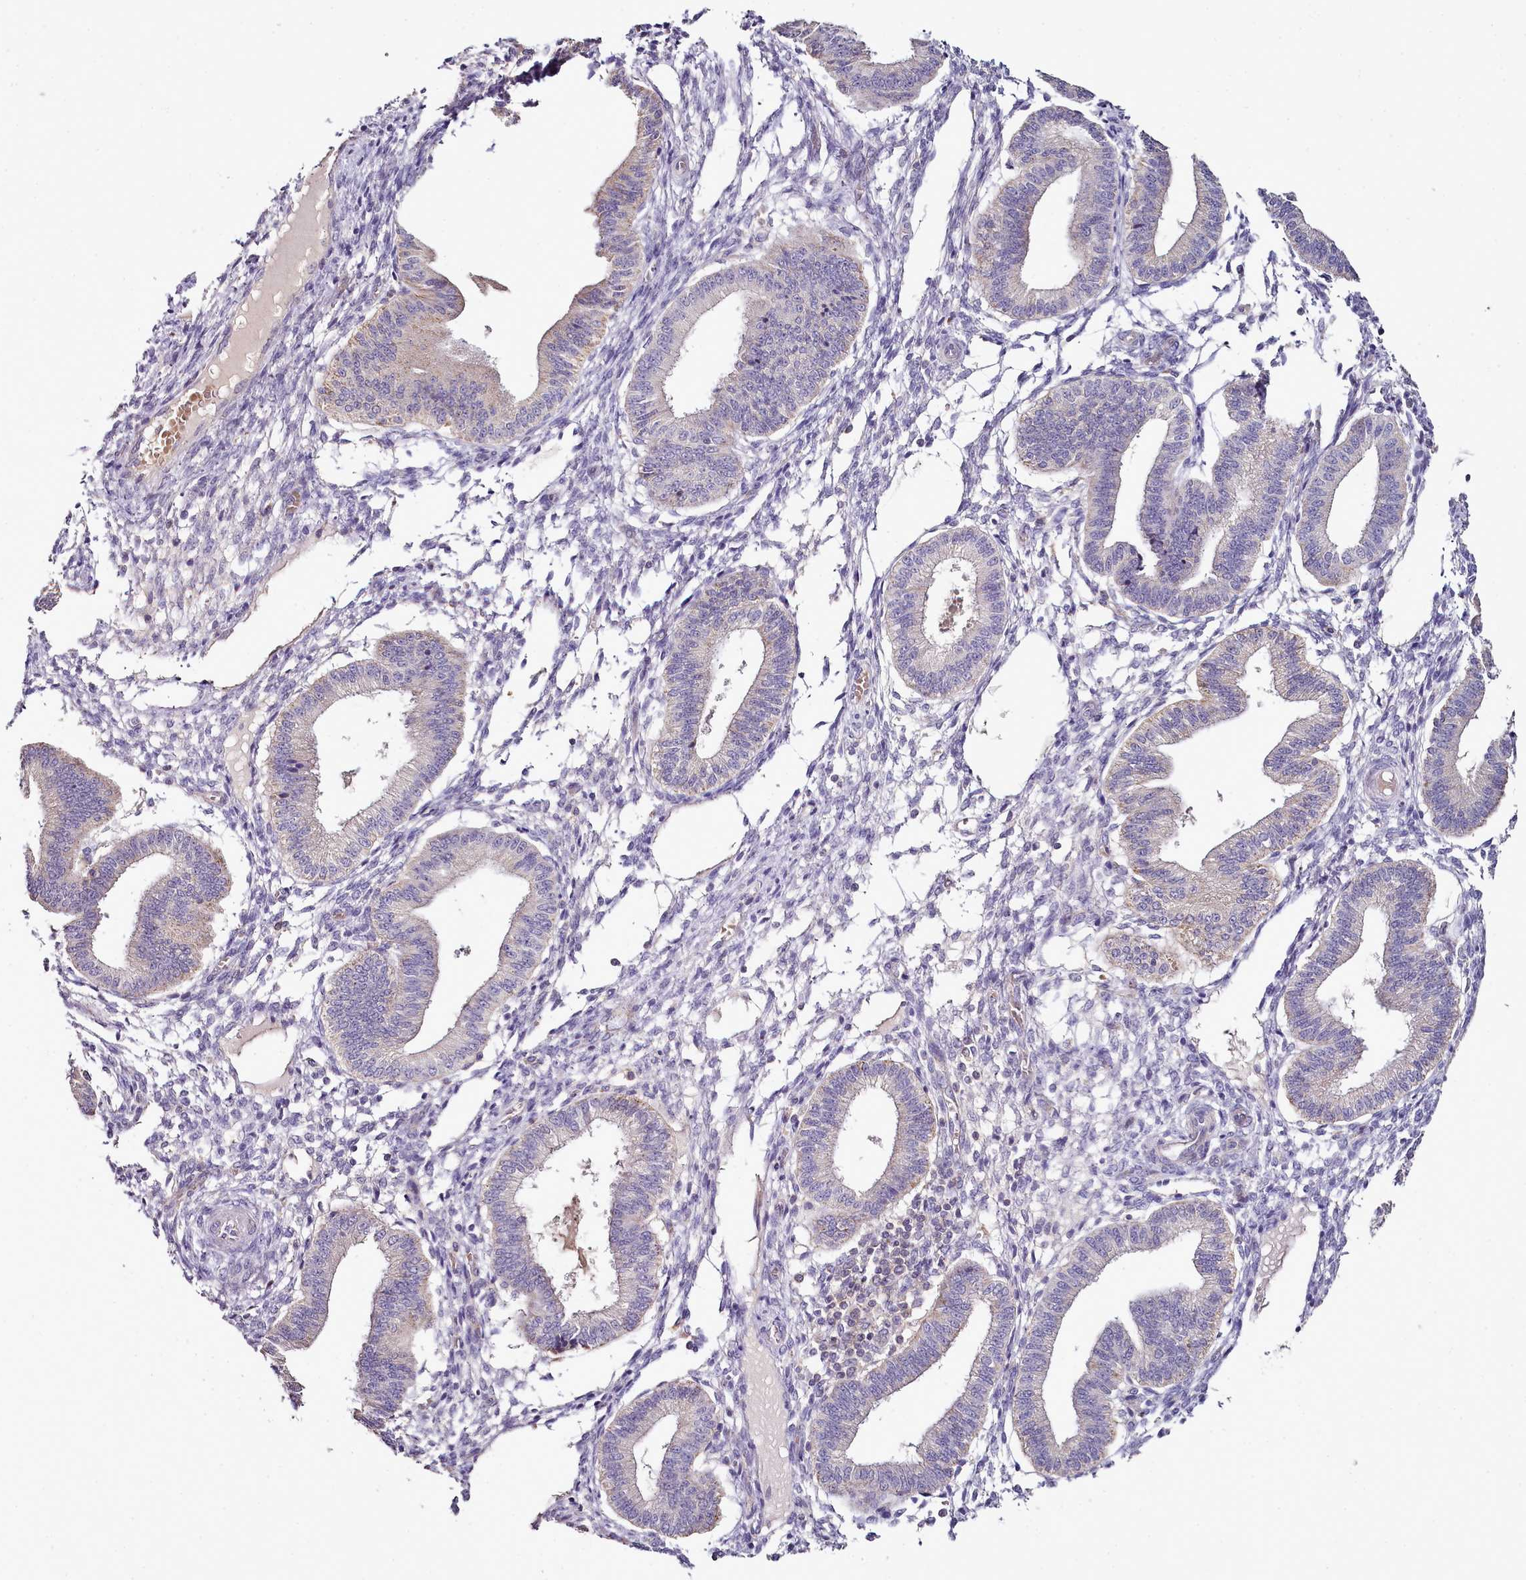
{"staining": {"intensity": "negative", "quantity": "none", "location": "none"}, "tissue": "endometrium", "cell_type": "Cells in endometrial stroma", "image_type": "normal", "snomed": [{"axis": "morphology", "description": "Normal tissue, NOS"}, {"axis": "topography", "description": "Endometrium"}], "caption": "High power microscopy image of an immunohistochemistry (IHC) micrograph of unremarkable endometrium, revealing no significant staining in cells in endometrial stroma. (DAB (3,3'-diaminobenzidine) immunohistochemistry (IHC) visualized using brightfield microscopy, high magnification).", "gene": "ACSS1", "patient": {"sex": "female", "age": 39}}